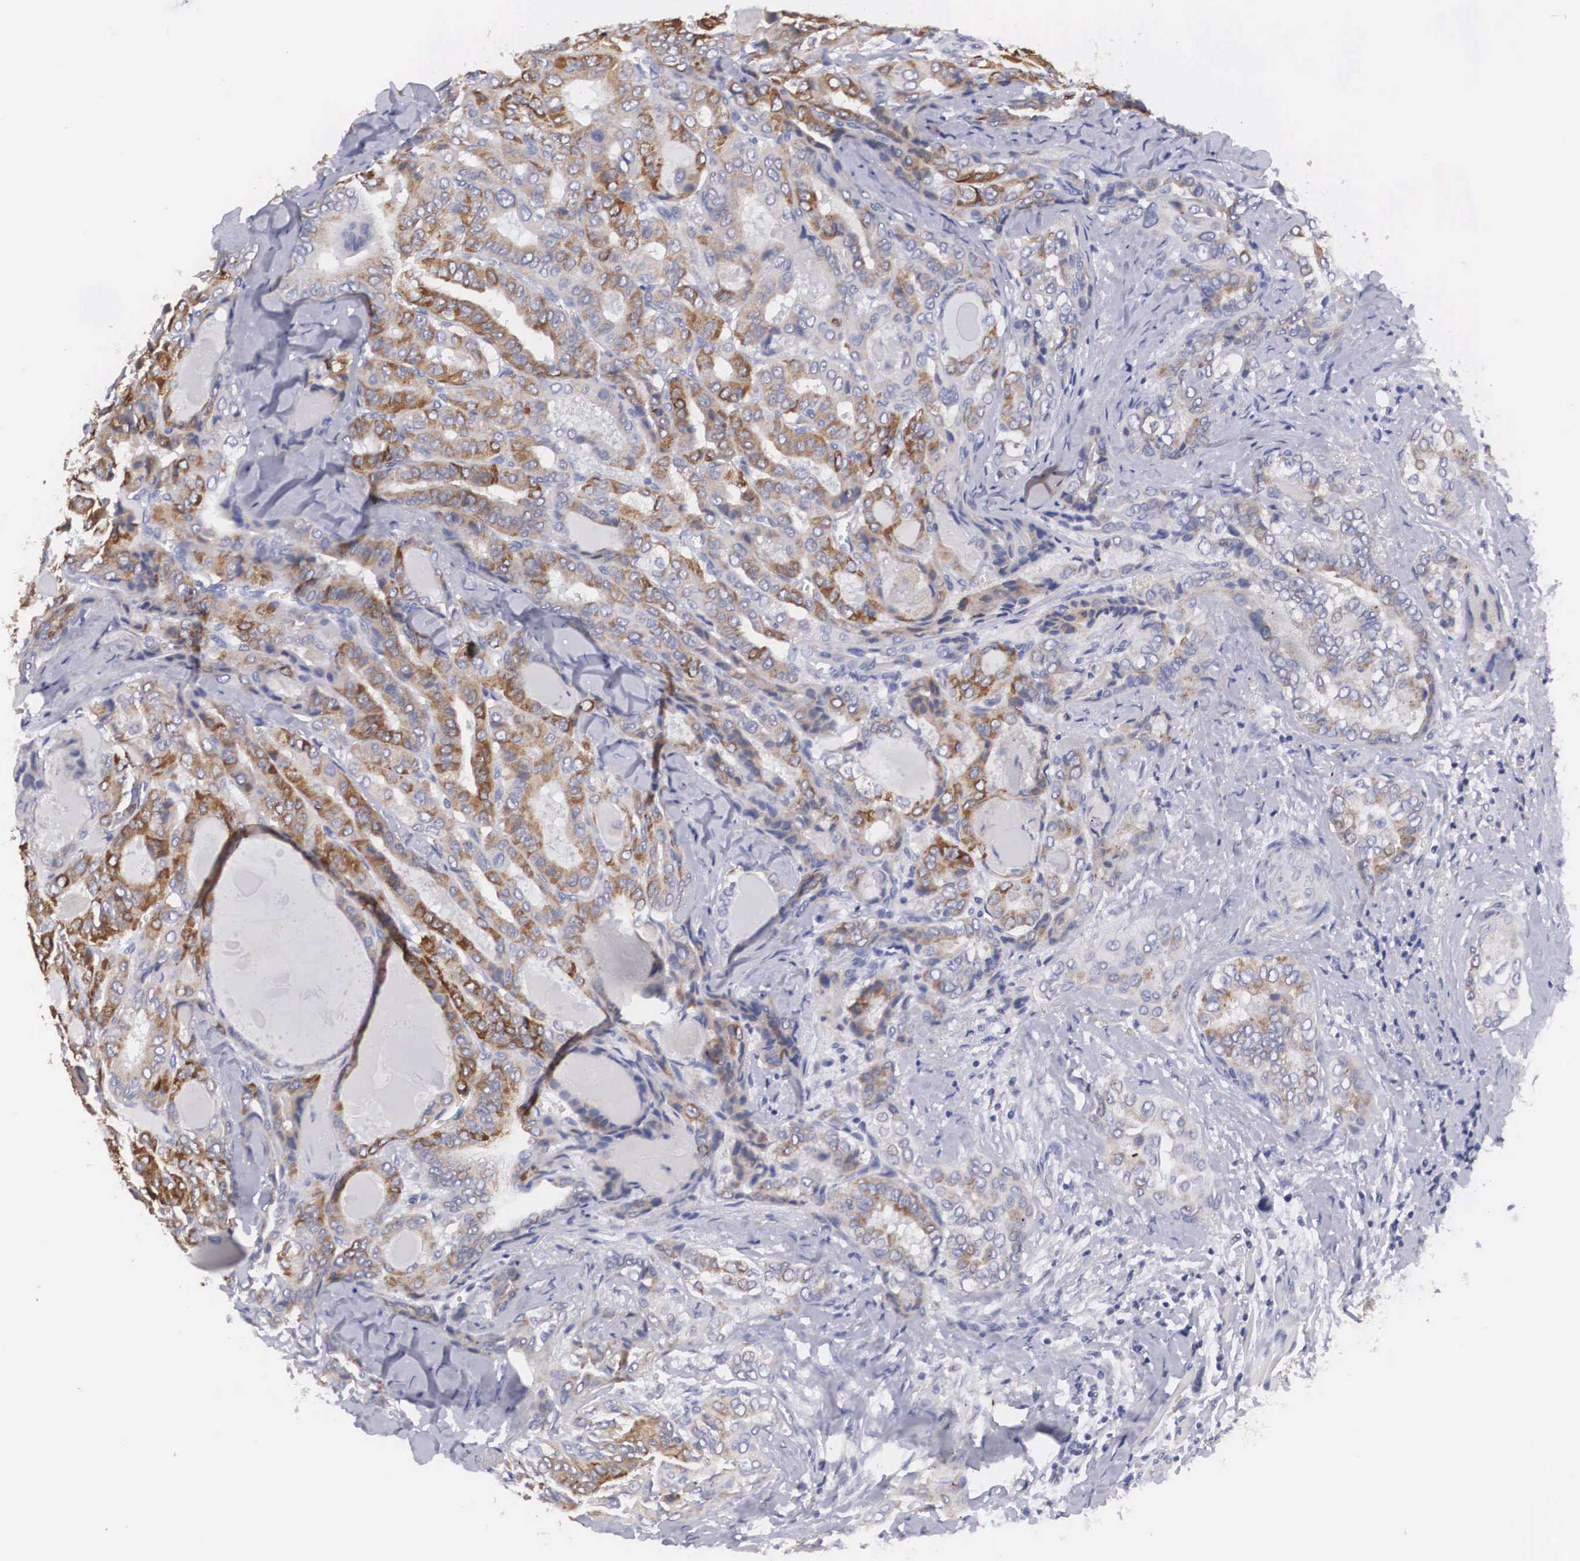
{"staining": {"intensity": "moderate", "quantity": ">75%", "location": "cytoplasmic/membranous"}, "tissue": "thyroid cancer", "cell_type": "Tumor cells", "image_type": "cancer", "snomed": [{"axis": "morphology", "description": "Papillary adenocarcinoma, NOS"}, {"axis": "topography", "description": "Thyroid gland"}], "caption": "A brown stain labels moderate cytoplasmic/membranous staining of a protein in thyroid cancer tumor cells.", "gene": "ARMCX3", "patient": {"sex": "female", "age": 71}}